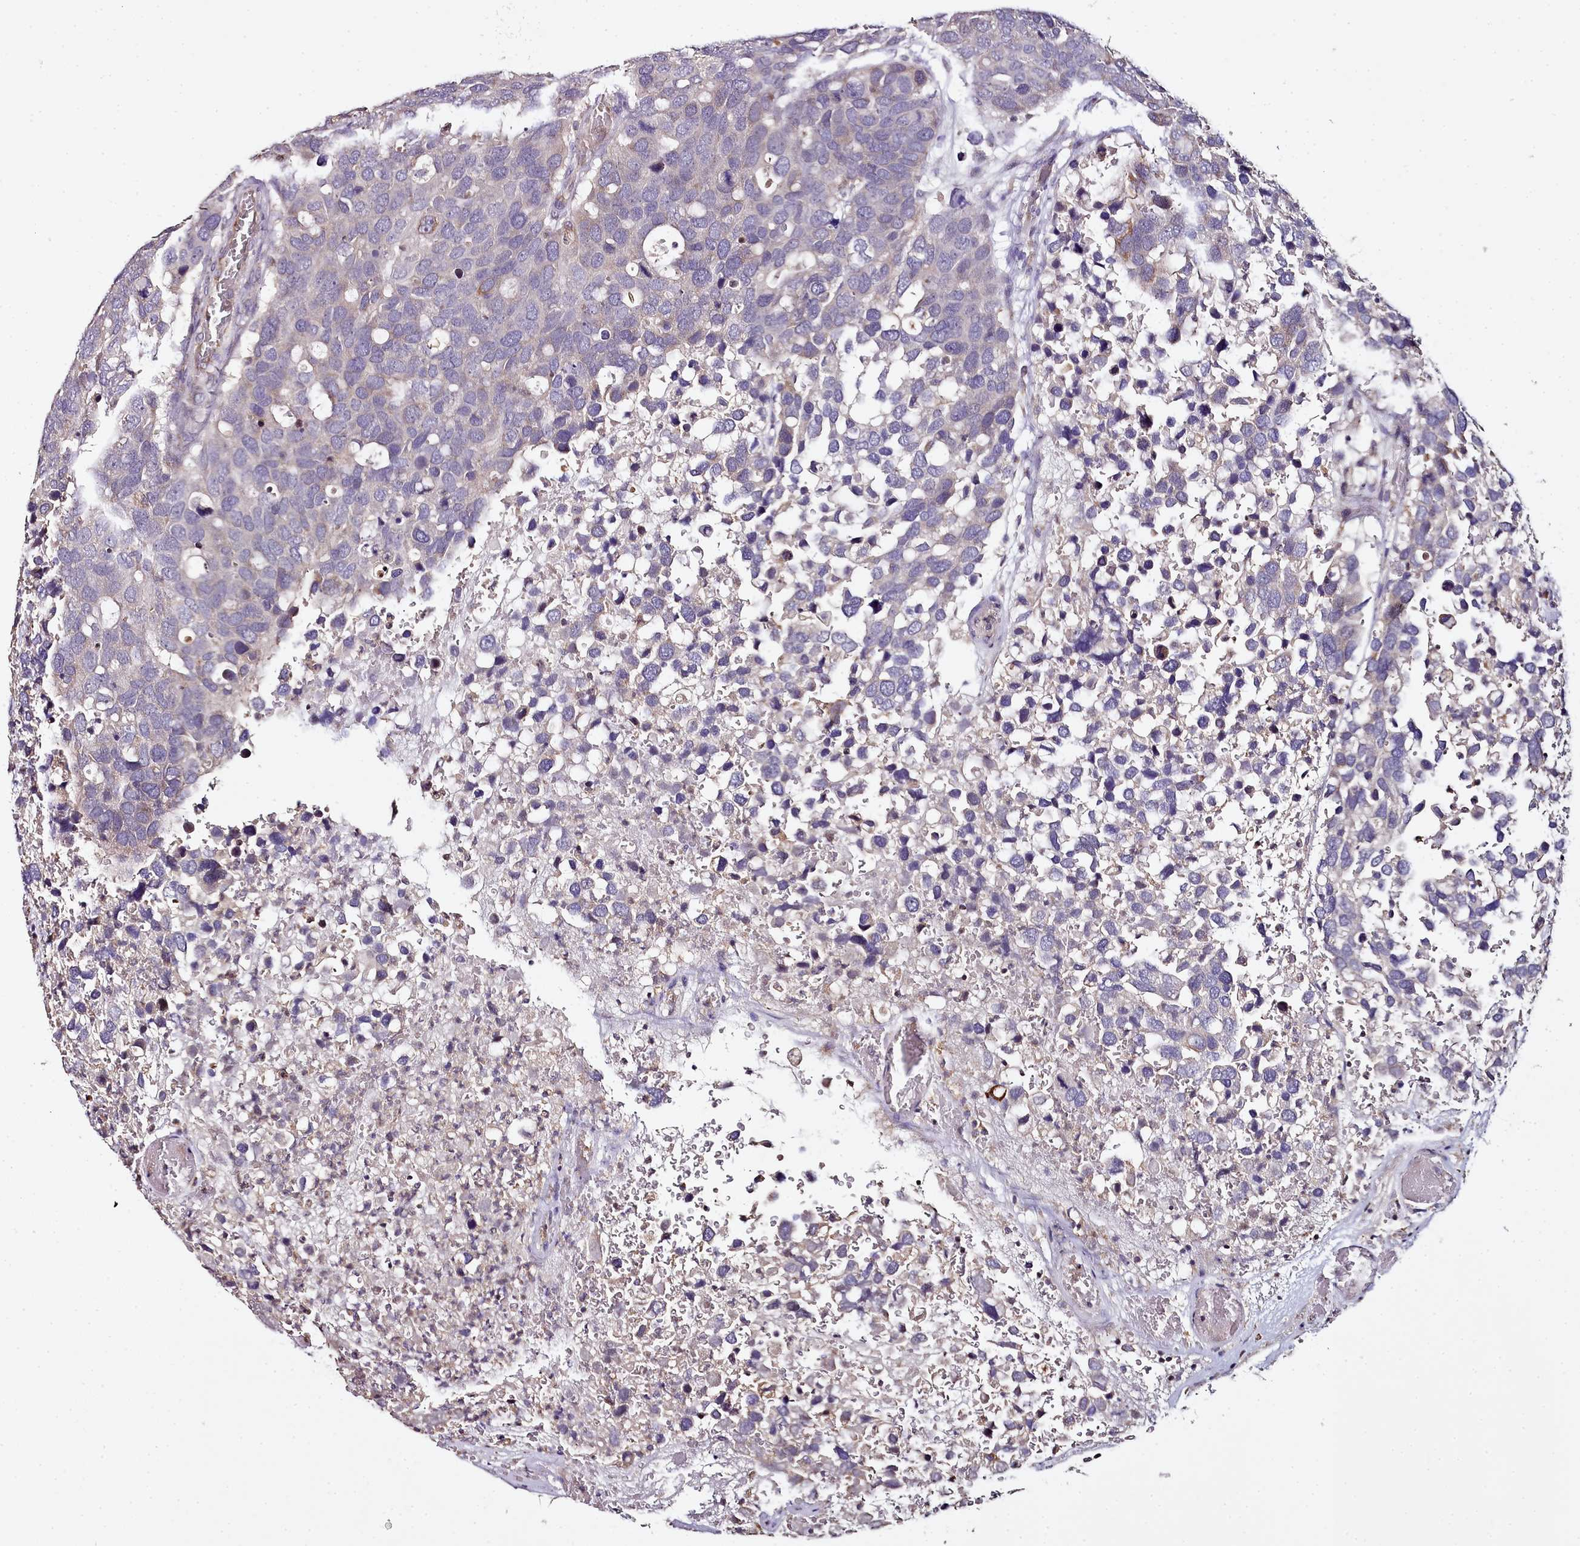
{"staining": {"intensity": "moderate", "quantity": "<25%", "location": "cytoplasmic/membranous"}, "tissue": "breast cancer", "cell_type": "Tumor cells", "image_type": "cancer", "snomed": [{"axis": "morphology", "description": "Duct carcinoma"}, {"axis": "topography", "description": "Breast"}], "caption": "Protein expression analysis of invasive ductal carcinoma (breast) displays moderate cytoplasmic/membranous positivity in about <25% of tumor cells. (DAB (3,3'-diaminobenzidine) = brown stain, brightfield microscopy at high magnification).", "gene": "ACSS1", "patient": {"sex": "female", "age": 83}}